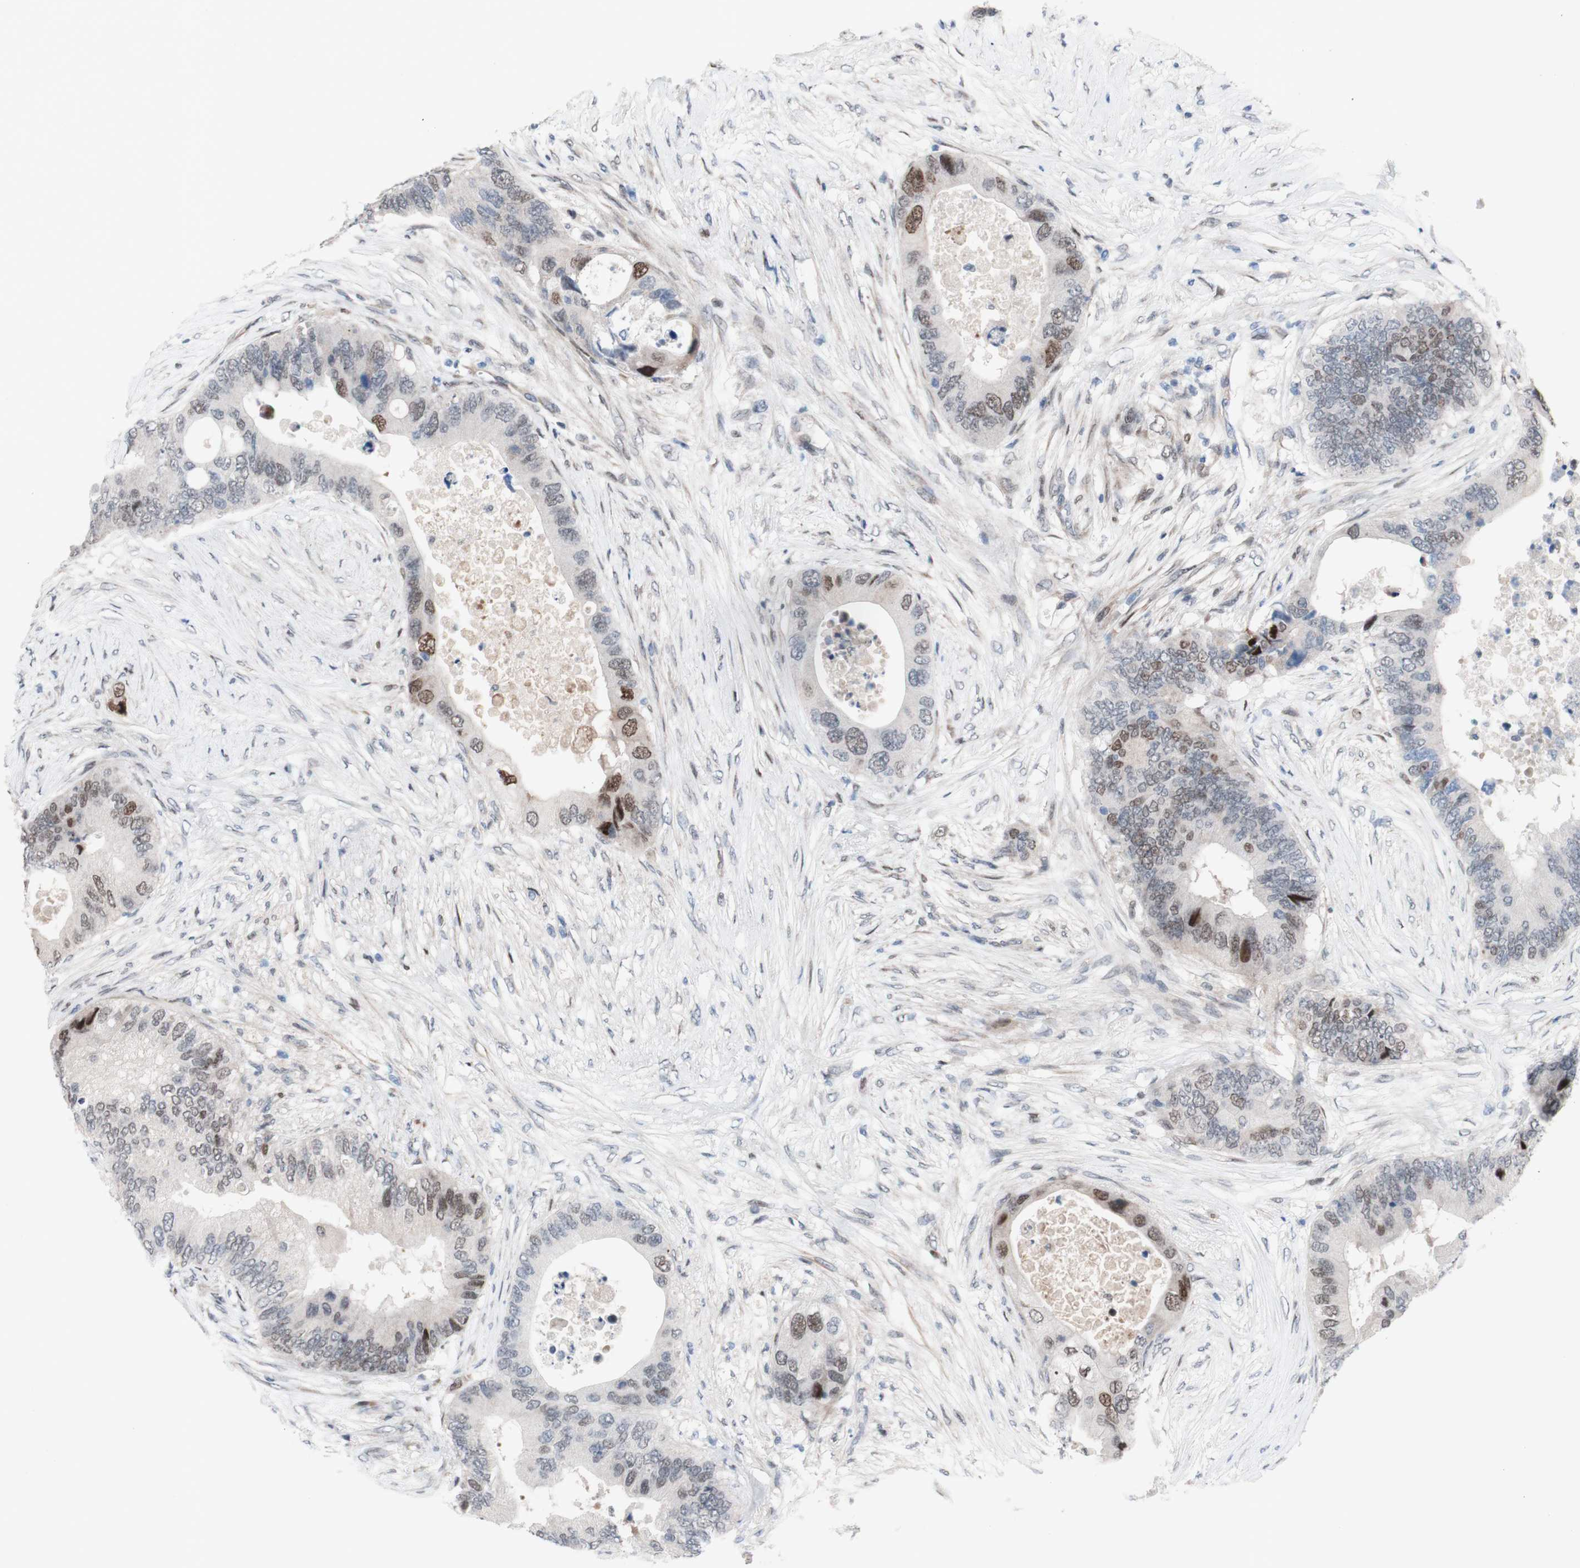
{"staining": {"intensity": "weak", "quantity": "<25%", "location": "nuclear"}, "tissue": "colorectal cancer", "cell_type": "Tumor cells", "image_type": "cancer", "snomed": [{"axis": "morphology", "description": "Adenocarcinoma, NOS"}, {"axis": "topography", "description": "Colon"}], "caption": "Immunohistochemistry of human colorectal cancer (adenocarcinoma) displays no staining in tumor cells.", "gene": "PHTF2", "patient": {"sex": "male", "age": 71}}